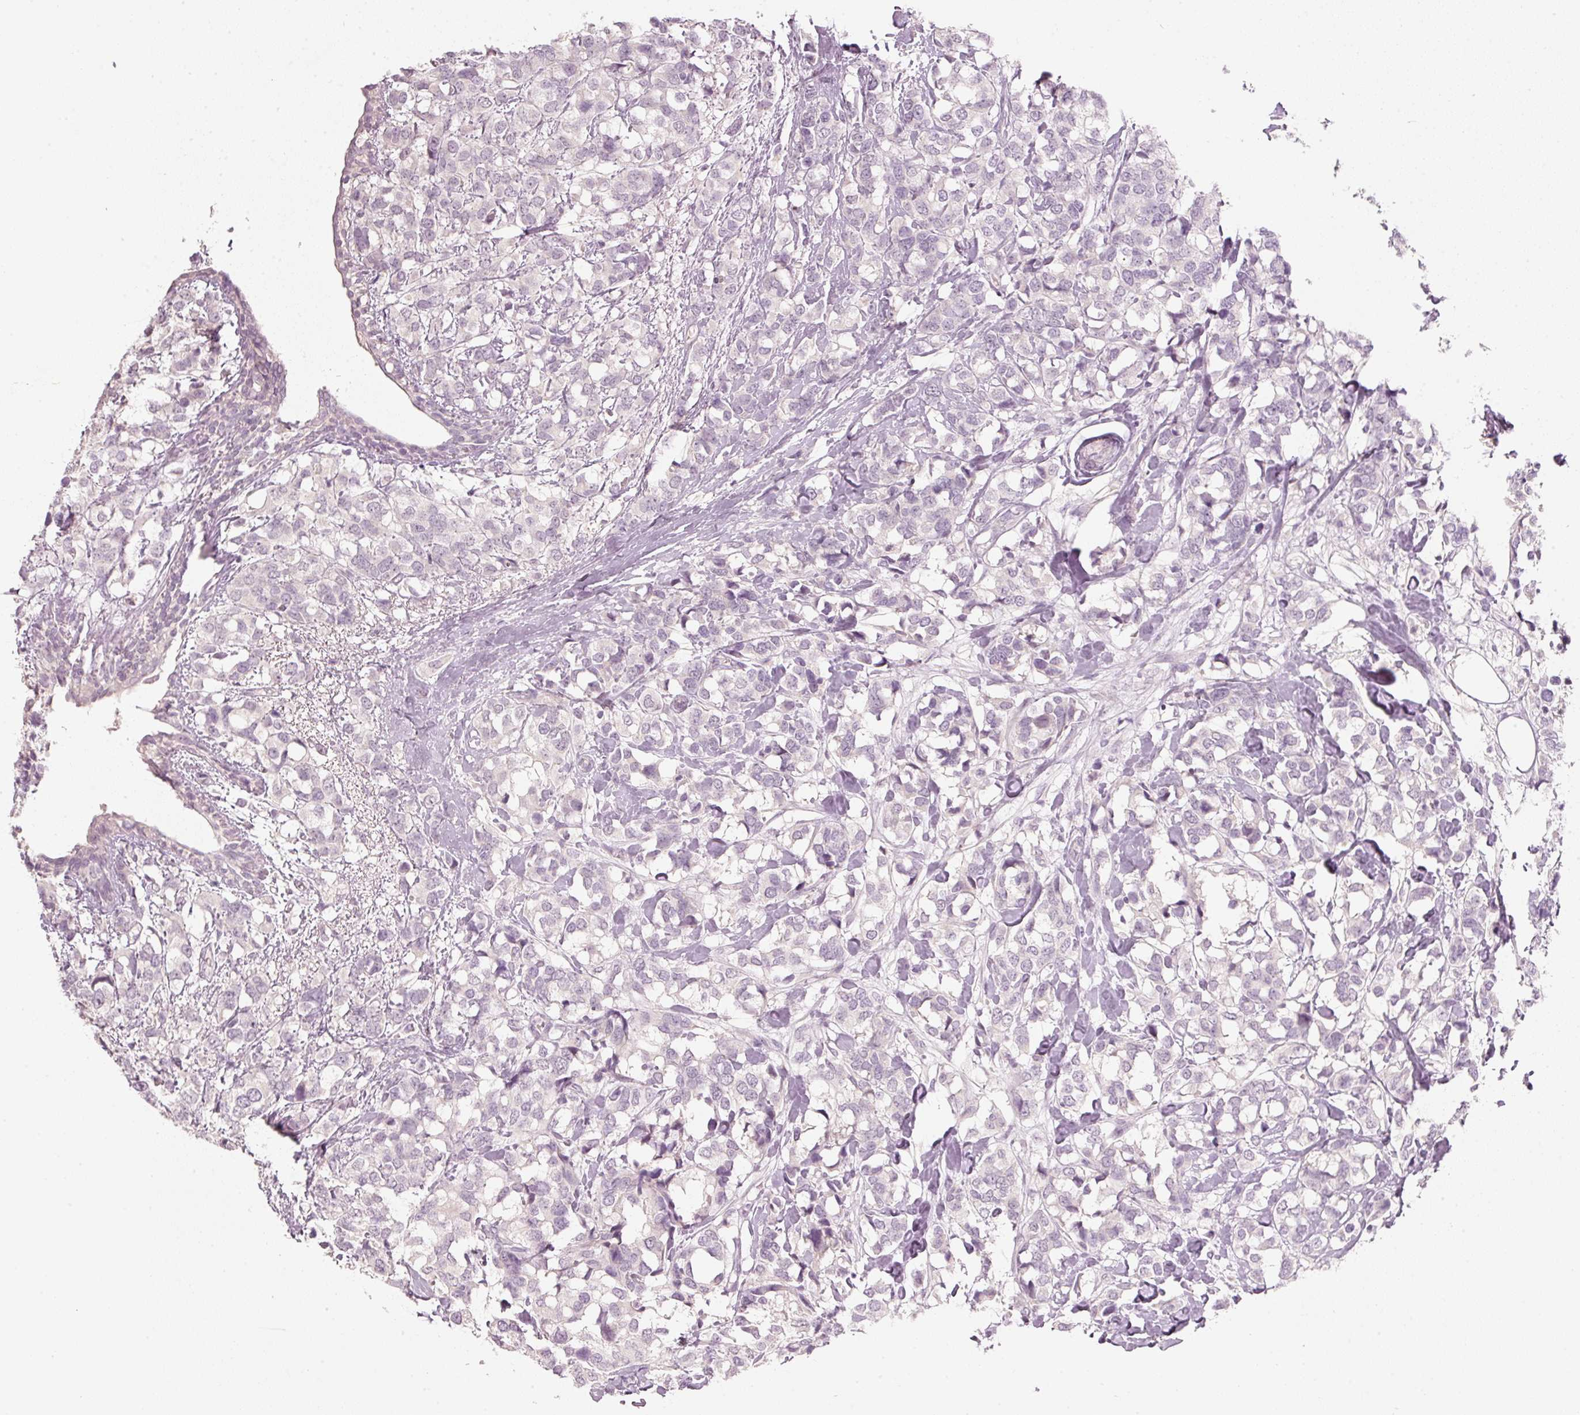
{"staining": {"intensity": "negative", "quantity": "none", "location": "none"}, "tissue": "breast cancer", "cell_type": "Tumor cells", "image_type": "cancer", "snomed": [{"axis": "morphology", "description": "Lobular carcinoma"}, {"axis": "topography", "description": "Breast"}], "caption": "This is a micrograph of IHC staining of breast cancer, which shows no staining in tumor cells.", "gene": "STEAP1", "patient": {"sex": "female", "age": 59}}